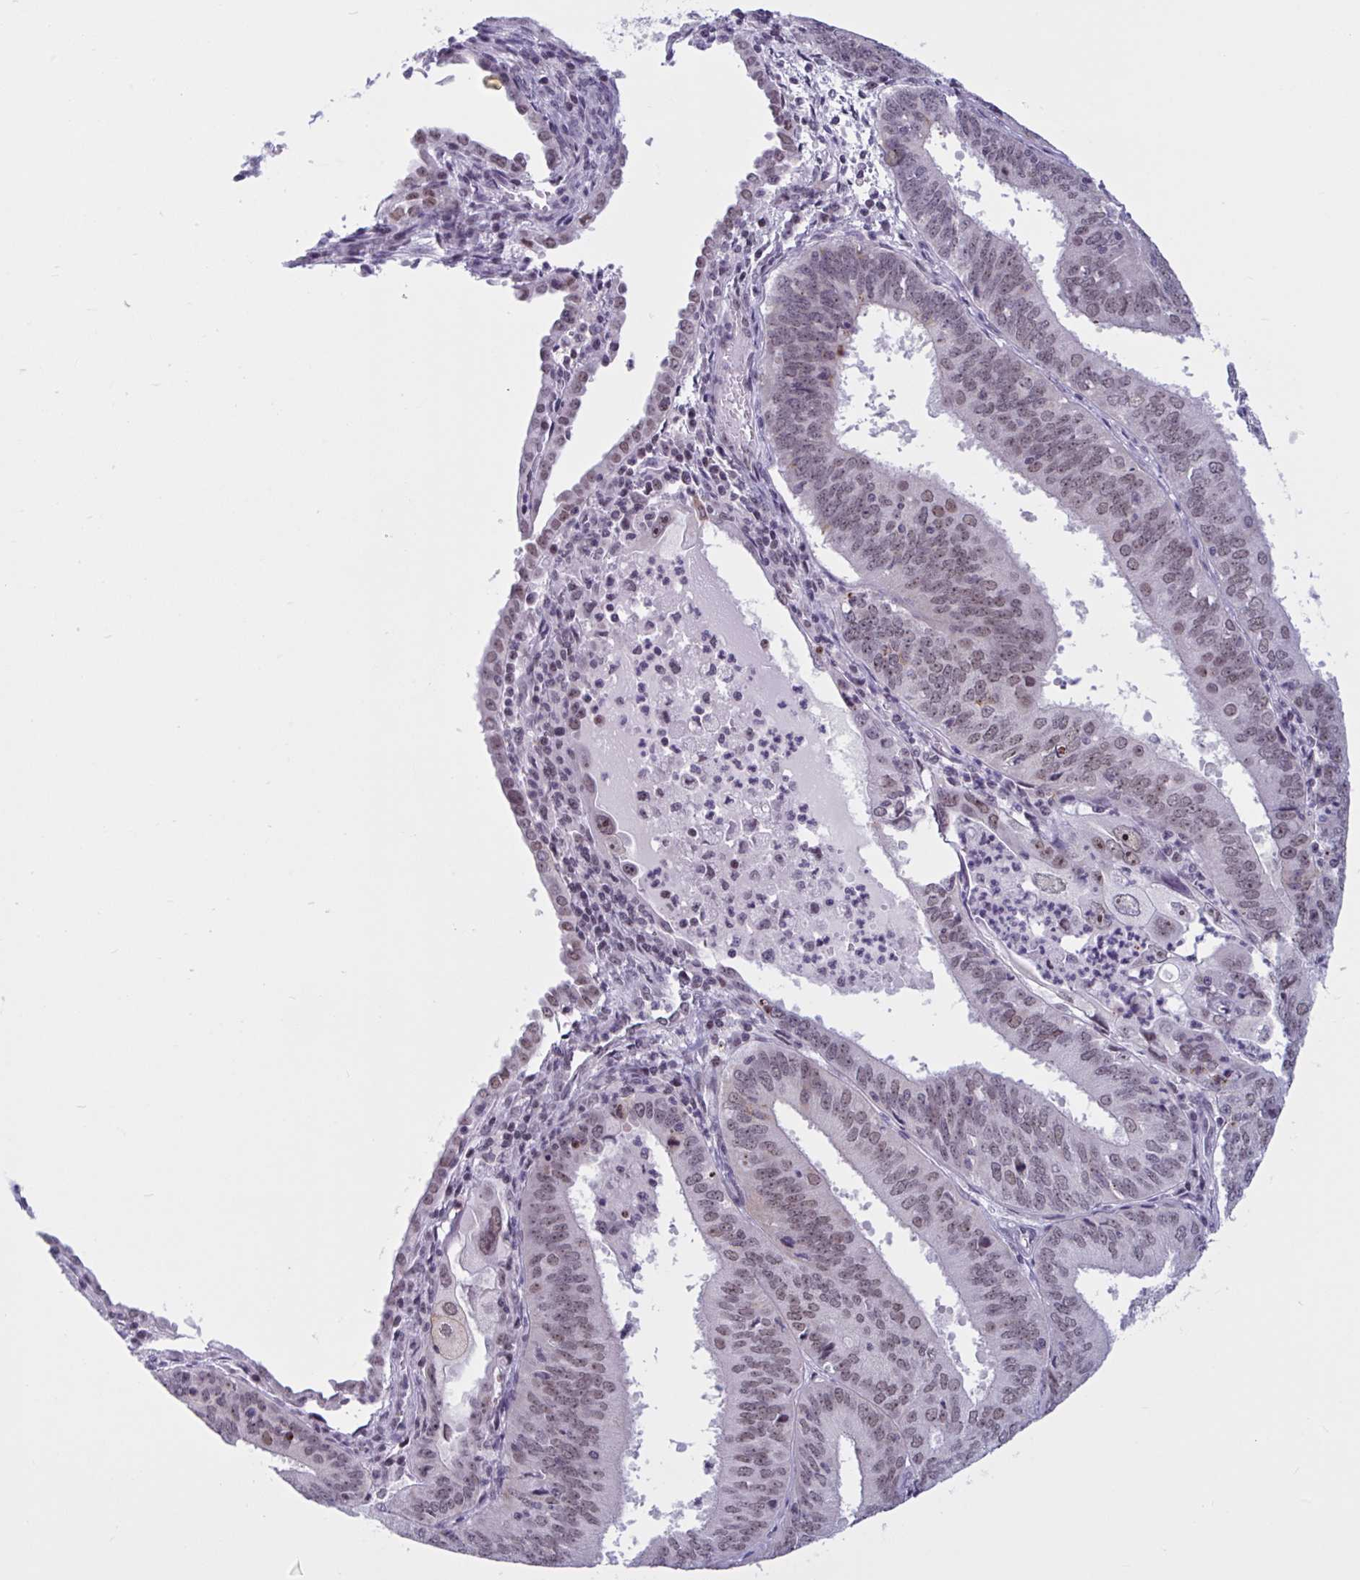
{"staining": {"intensity": "moderate", "quantity": ">75%", "location": "nuclear"}, "tissue": "cervical cancer", "cell_type": "Tumor cells", "image_type": "cancer", "snomed": [{"axis": "morphology", "description": "Adenocarcinoma, NOS"}, {"axis": "topography", "description": "Cervix"}], "caption": "A brown stain highlights moderate nuclear expression of a protein in human cervical cancer tumor cells. The staining was performed using DAB, with brown indicating positive protein expression. Nuclei are stained blue with hematoxylin.", "gene": "TGM6", "patient": {"sex": "female", "age": 56}}